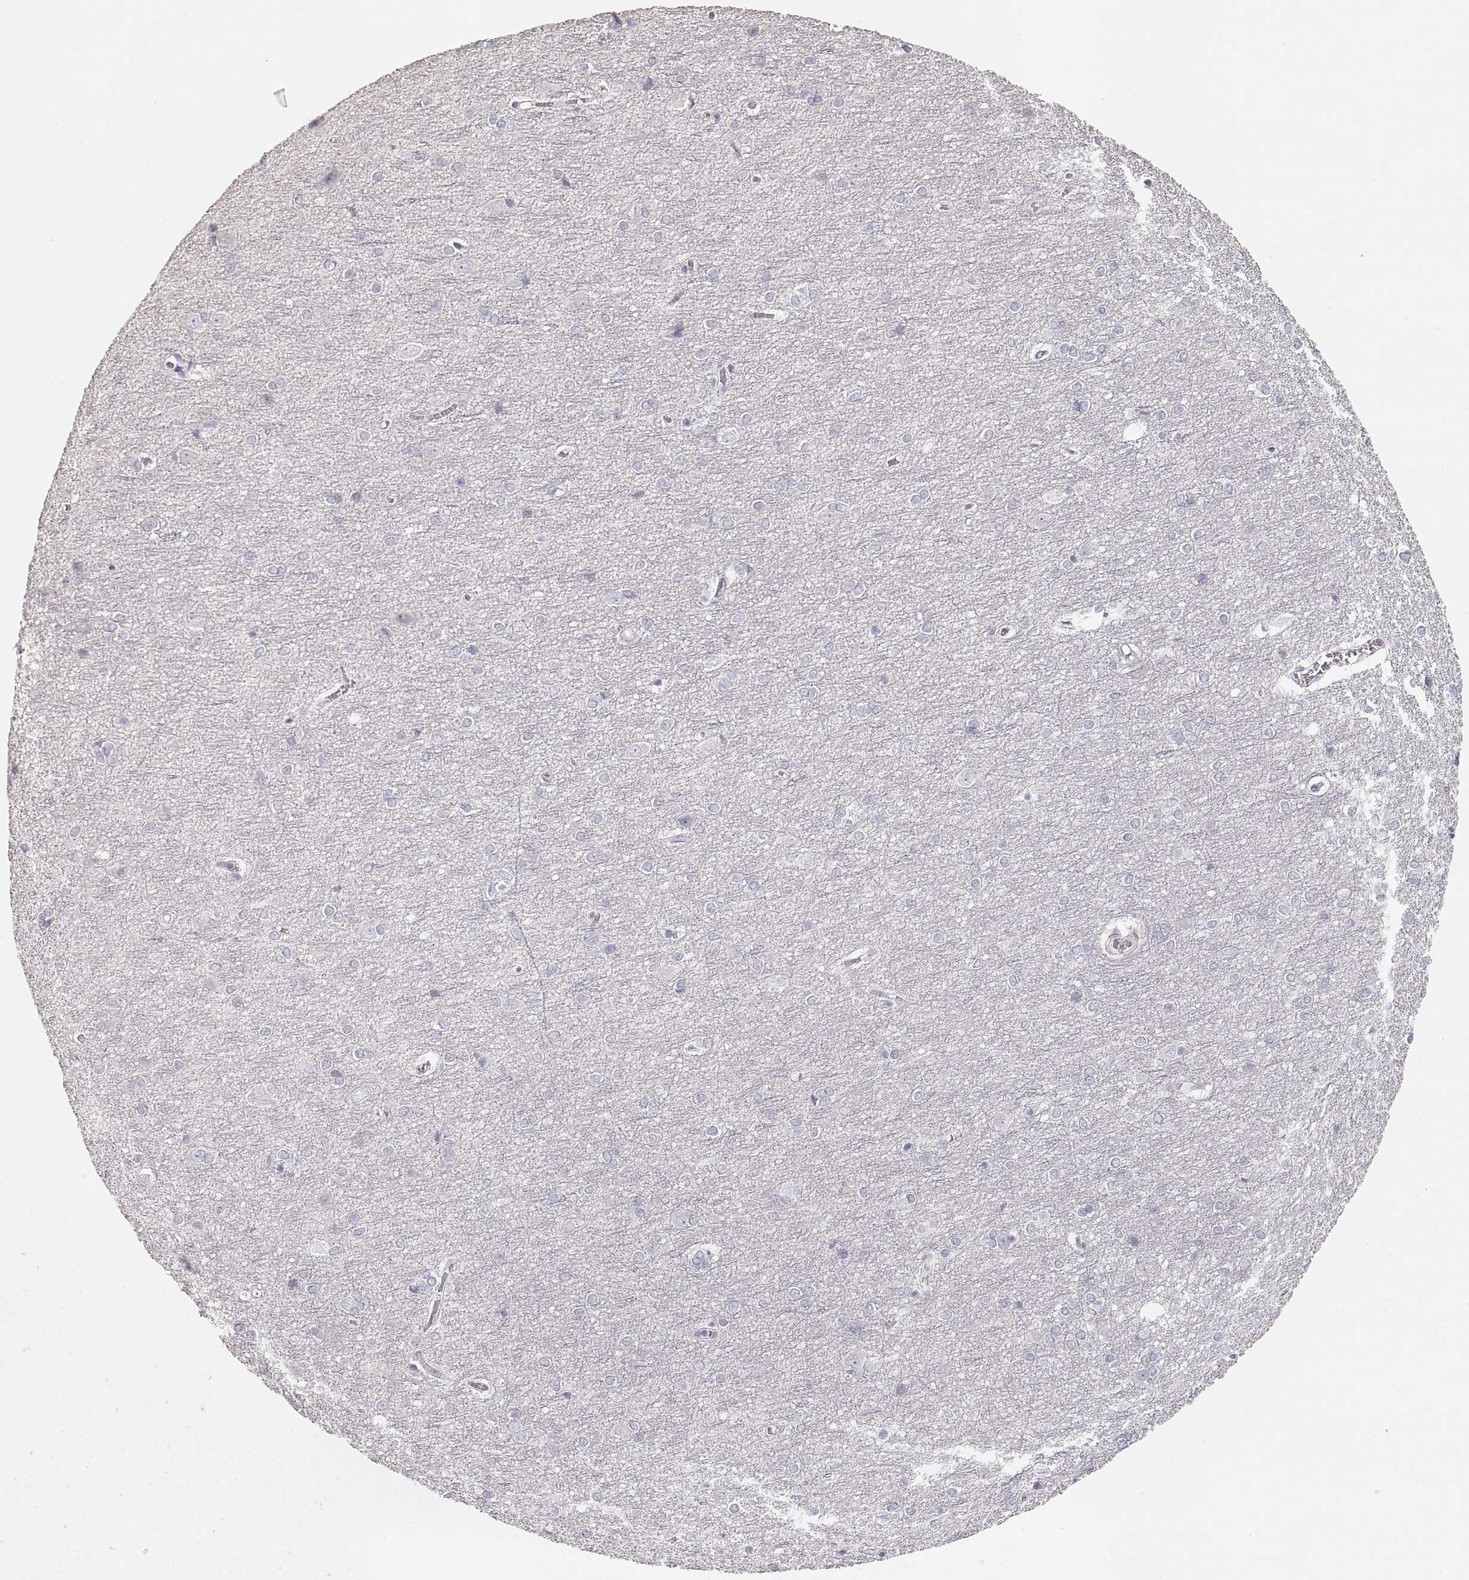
{"staining": {"intensity": "negative", "quantity": "none", "location": "none"}, "tissue": "cerebral cortex", "cell_type": "Endothelial cells", "image_type": "normal", "snomed": [{"axis": "morphology", "description": "Normal tissue, NOS"}, {"axis": "topography", "description": "Cerebral cortex"}], "caption": "Protein analysis of unremarkable cerebral cortex exhibits no significant staining in endothelial cells. Brightfield microscopy of IHC stained with DAB (3,3'-diaminobenzidine) (brown) and hematoxylin (blue), captured at high magnification.", "gene": "ZP3", "patient": {"sex": "male", "age": 37}}